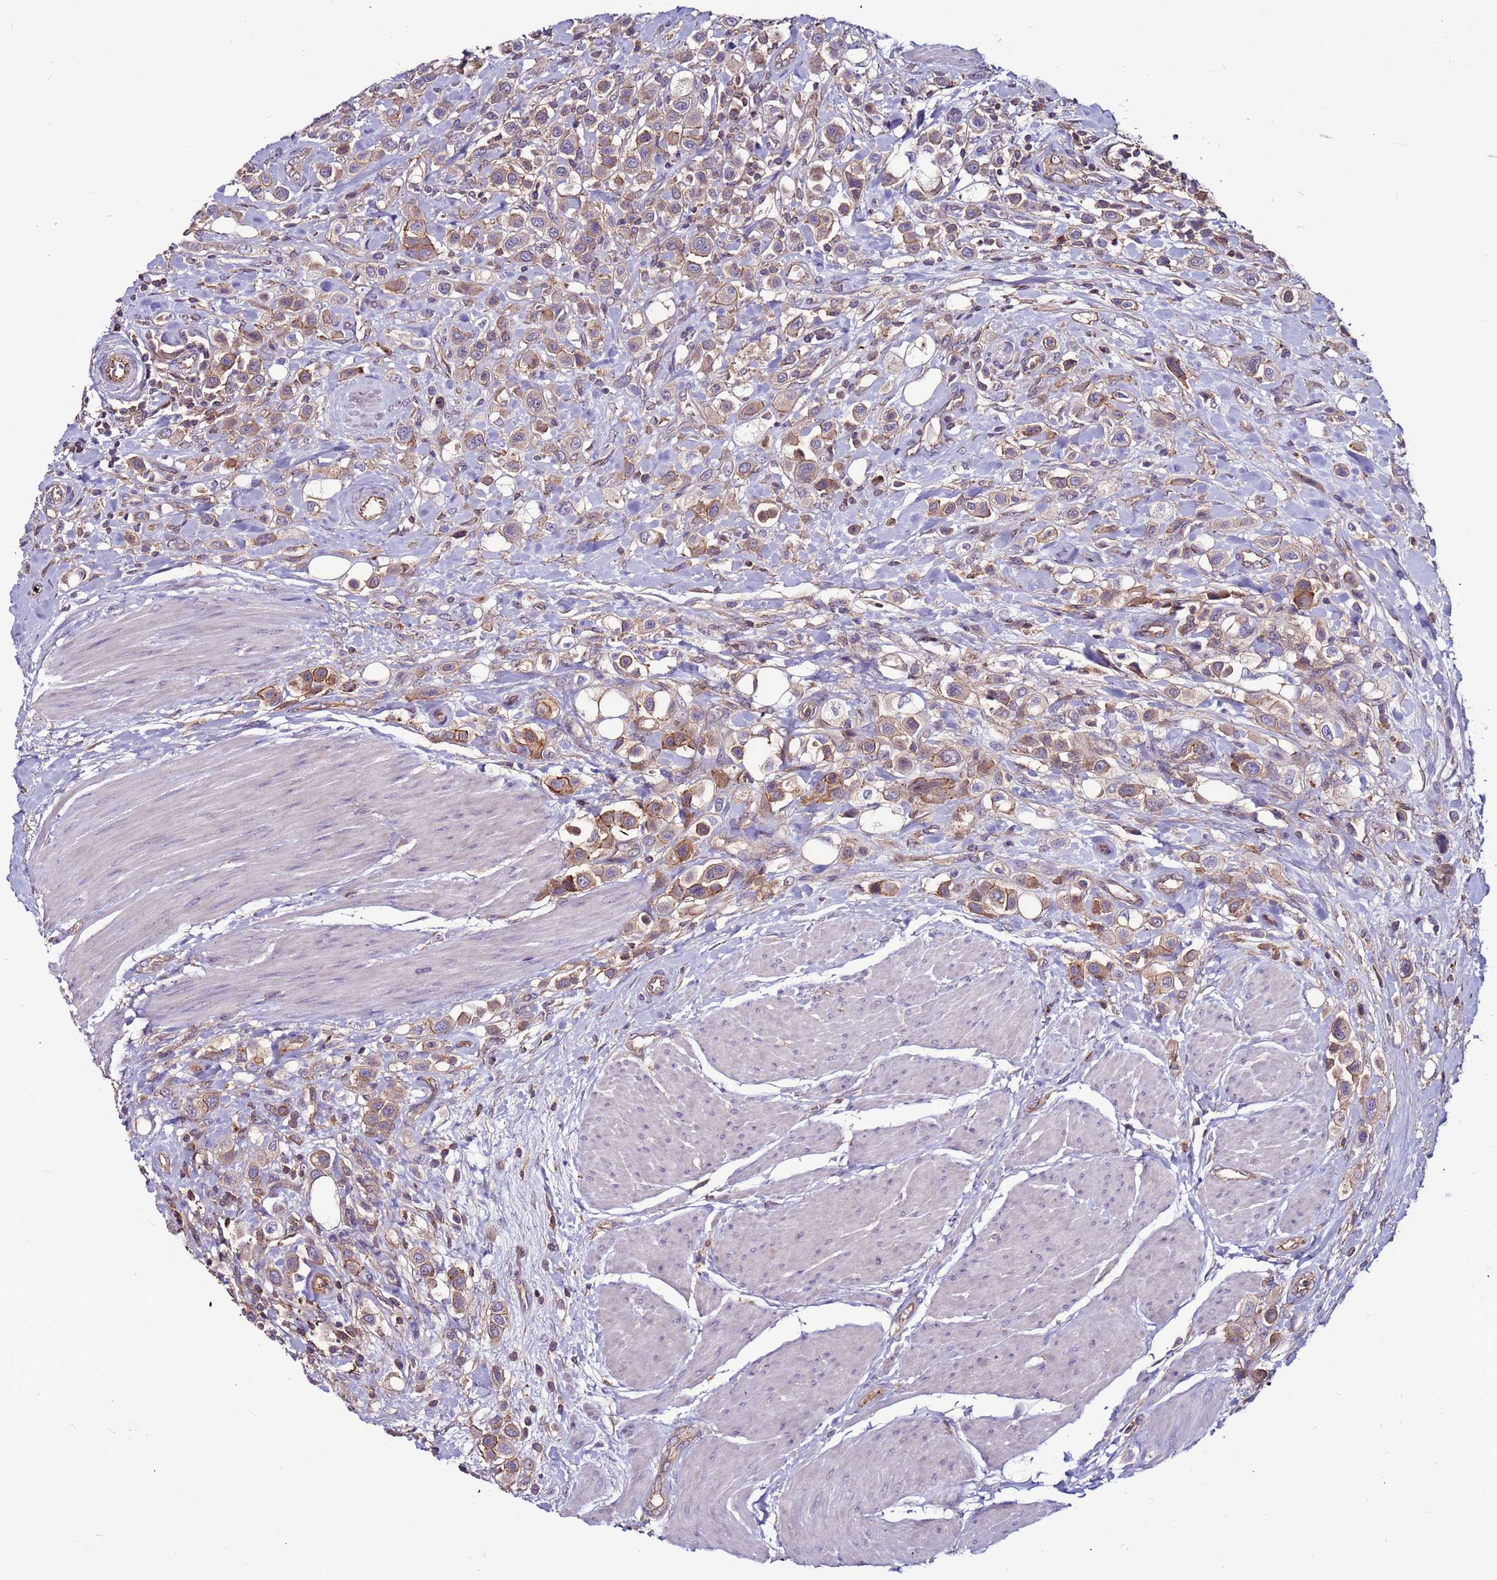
{"staining": {"intensity": "moderate", "quantity": ">75%", "location": "cytoplasmic/membranous"}, "tissue": "urothelial cancer", "cell_type": "Tumor cells", "image_type": "cancer", "snomed": [{"axis": "morphology", "description": "Urothelial carcinoma, High grade"}, {"axis": "topography", "description": "Urinary bladder"}], "caption": "Immunohistochemistry (IHC) of human urothelial carcinoma (high-grade) shows medium levels of moderate cytoplasmic/membranous expression in about >75% of tumor cells.", "gene": "NRN1L", "patient": {"sex": "male", "age": 50}}